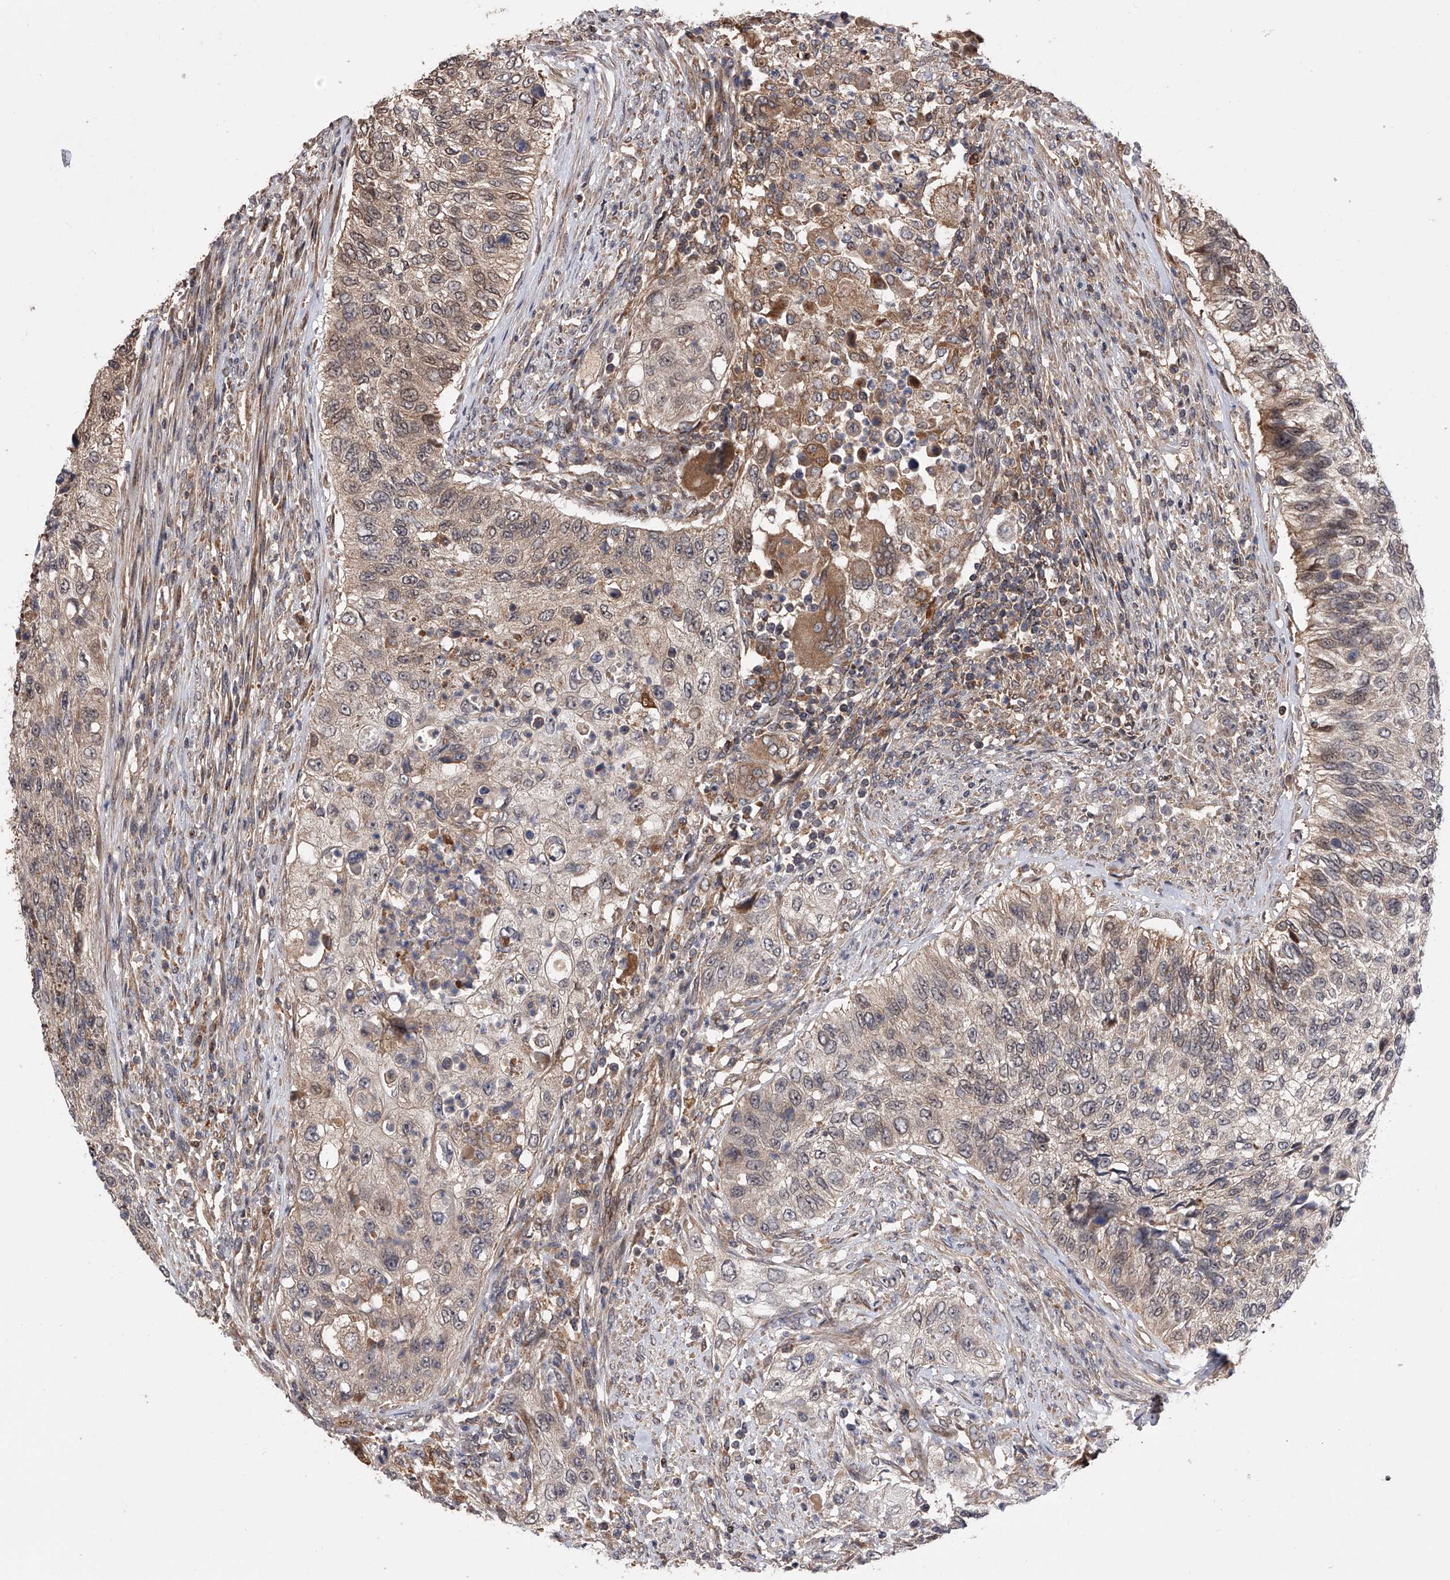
{"staining": {"intensity": "weak", "quantity": "25%-75%", "location": "cytoplasmic/membranous"}, "tissue": "urothelial cancer", "cell_type": "Tumor cells", "image_type": "cancer", "snomed": [{"axis": "morphology", "description": "Urothelial carcinoma, High grade"}, {"axis": "topography", "description": "Urinary bladder"}], "caption": "Protein analysis of urothelial carcinoma (high-grade) tissue shows weak cytoplasmic/membranous expression in approximately 25%-75% of tumor cells.", "gene": "GMDS", "patient": {"sex": "female", "age": 60}}